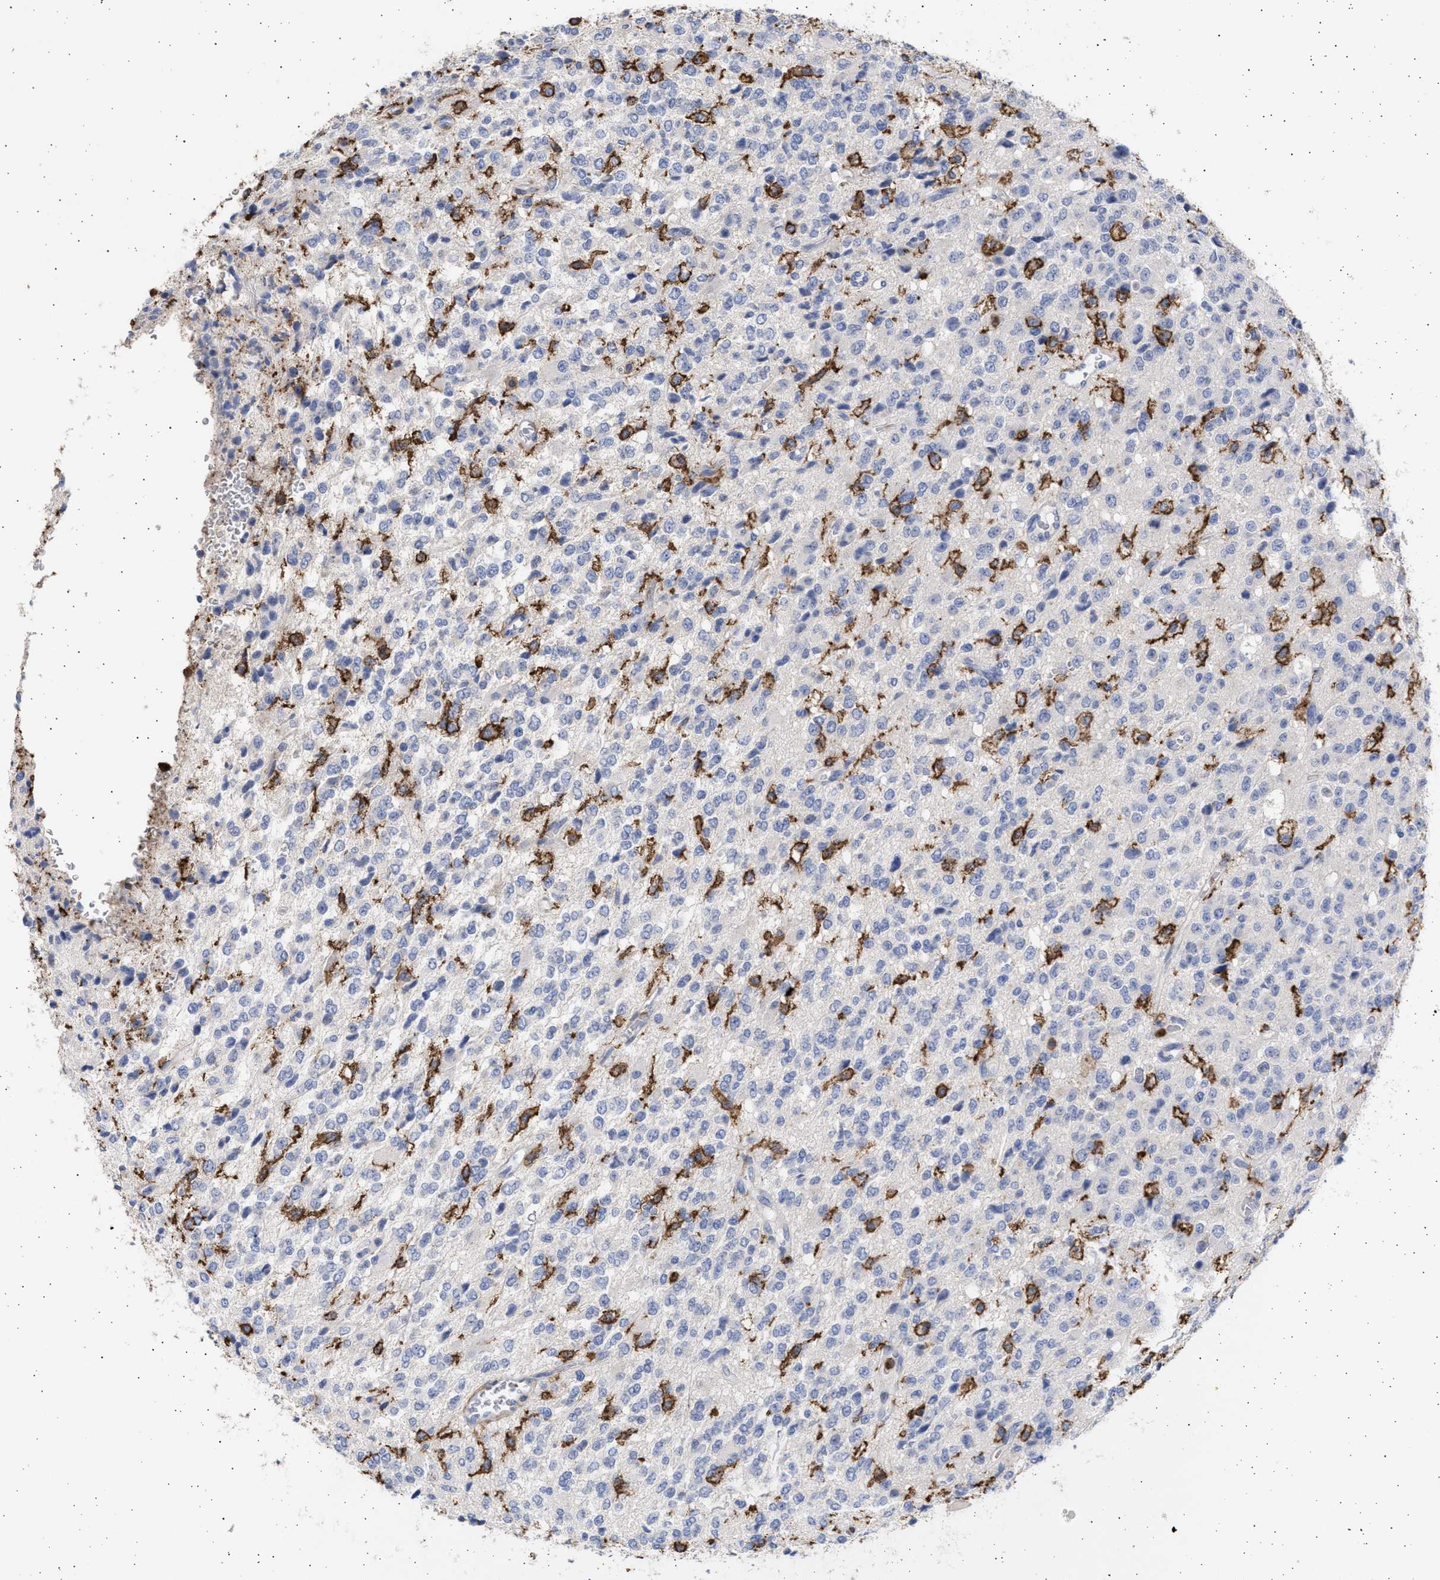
{"staining": {"intensity": "negative", "quantity": "none", "location": "none"}, "tissue": "glioma", "cell_type": "Tumor cells", "image_type": "cancer", "snomed": [{"axis": "morphology", "description": "Glioma, malignant, High grade"}, {"axis": "topography", "description": "pancreas cauda"}], "caption": "The IHC histopathology image has no significant expression in tumor cells of high-grade glioma (malignant) tissue.", "gene": "FCER1A", "patient": {"sex": "male", "age": 60}}